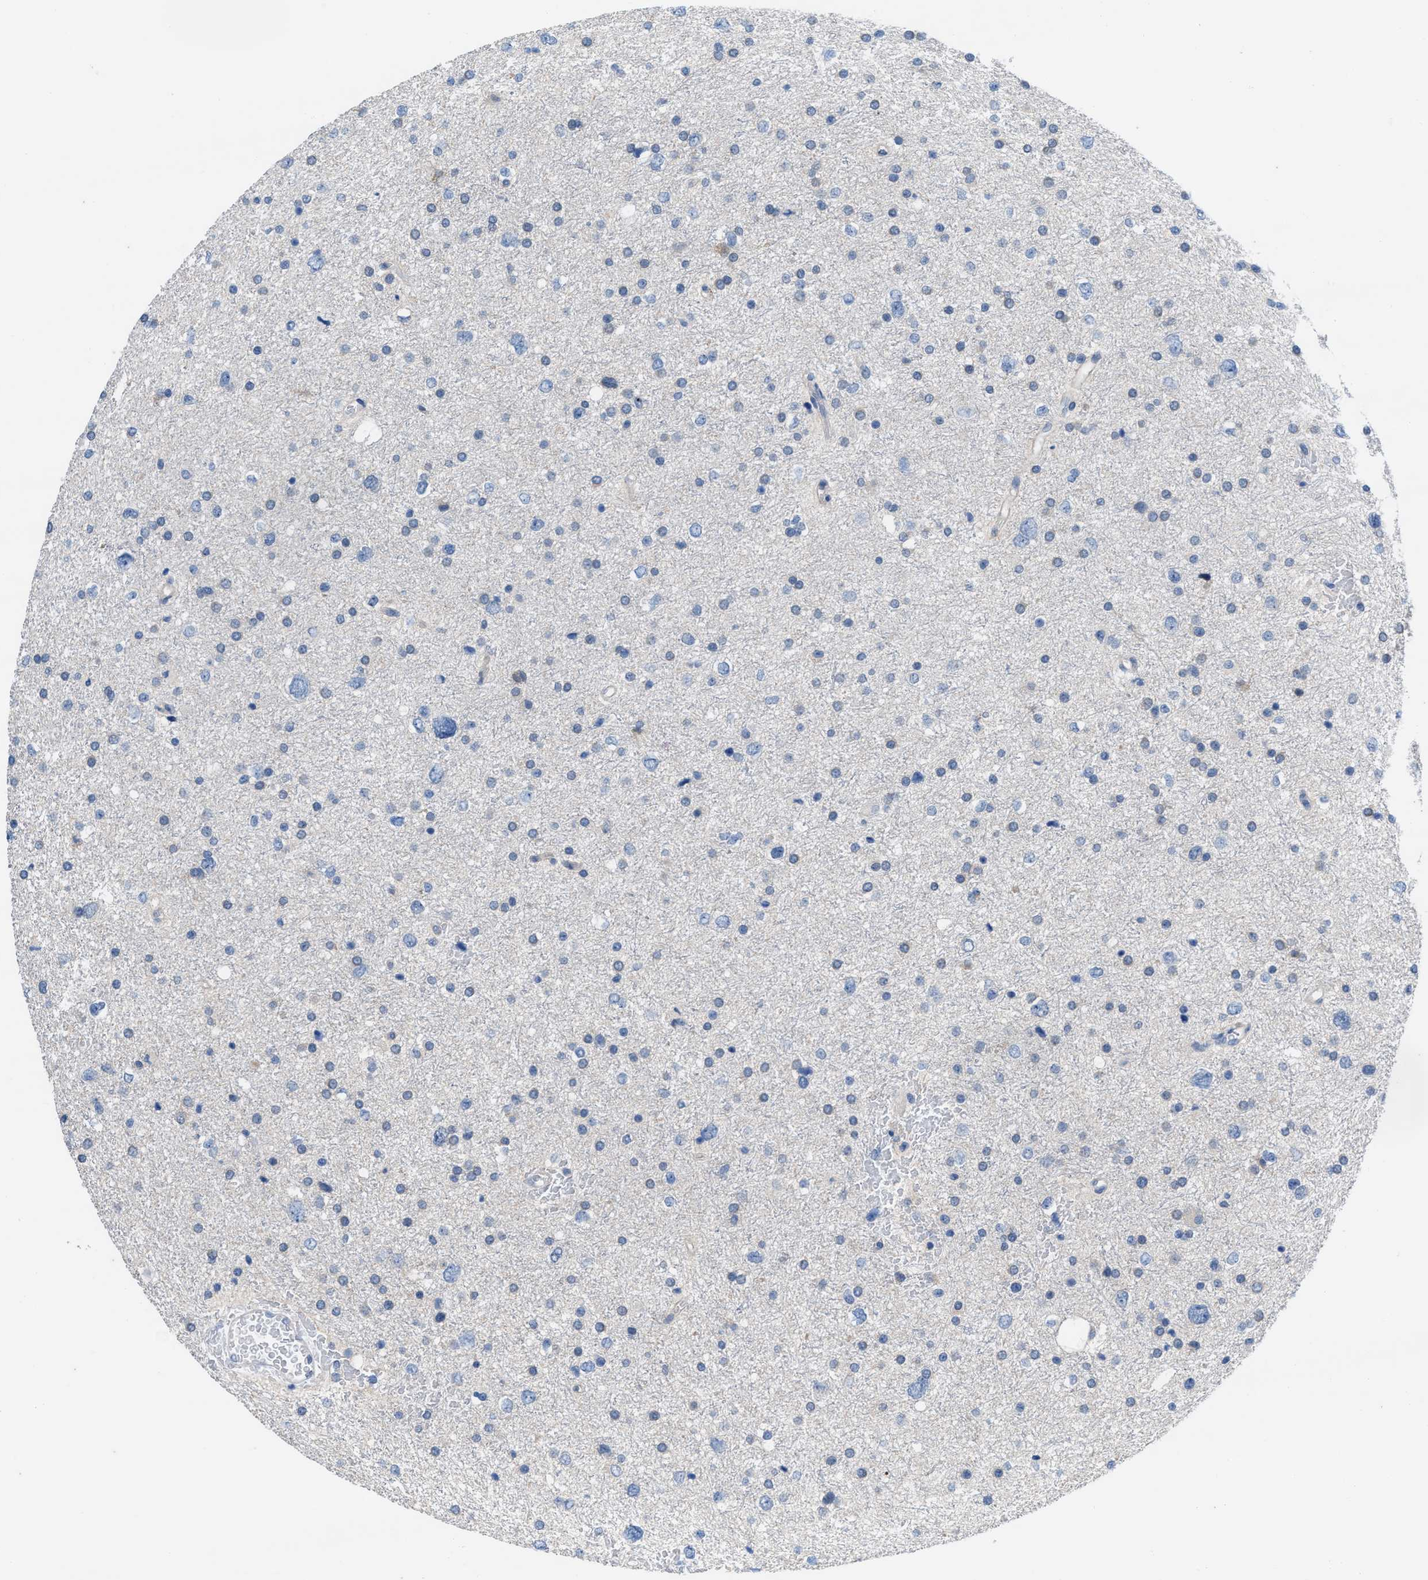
{"staining": {"intensity": "negative", "quantity": "none", "location": "none"}, "tissue": "glioma", "cell_type": "Tumor cells", "image_type": "cancer", "snomed": [{"axis": "morphology", "description": "Glioma, malignant, Low grade"}, {"axis": "topography", "description": "Brain"}], "caption": "A high-resolution micrograph shows IHC staining of low-grade glioma (malignant), which exhibits no significant positivity in tumor cells.", "gene": "NUDT5", "patient": {"sex": "female", "age": 37}}